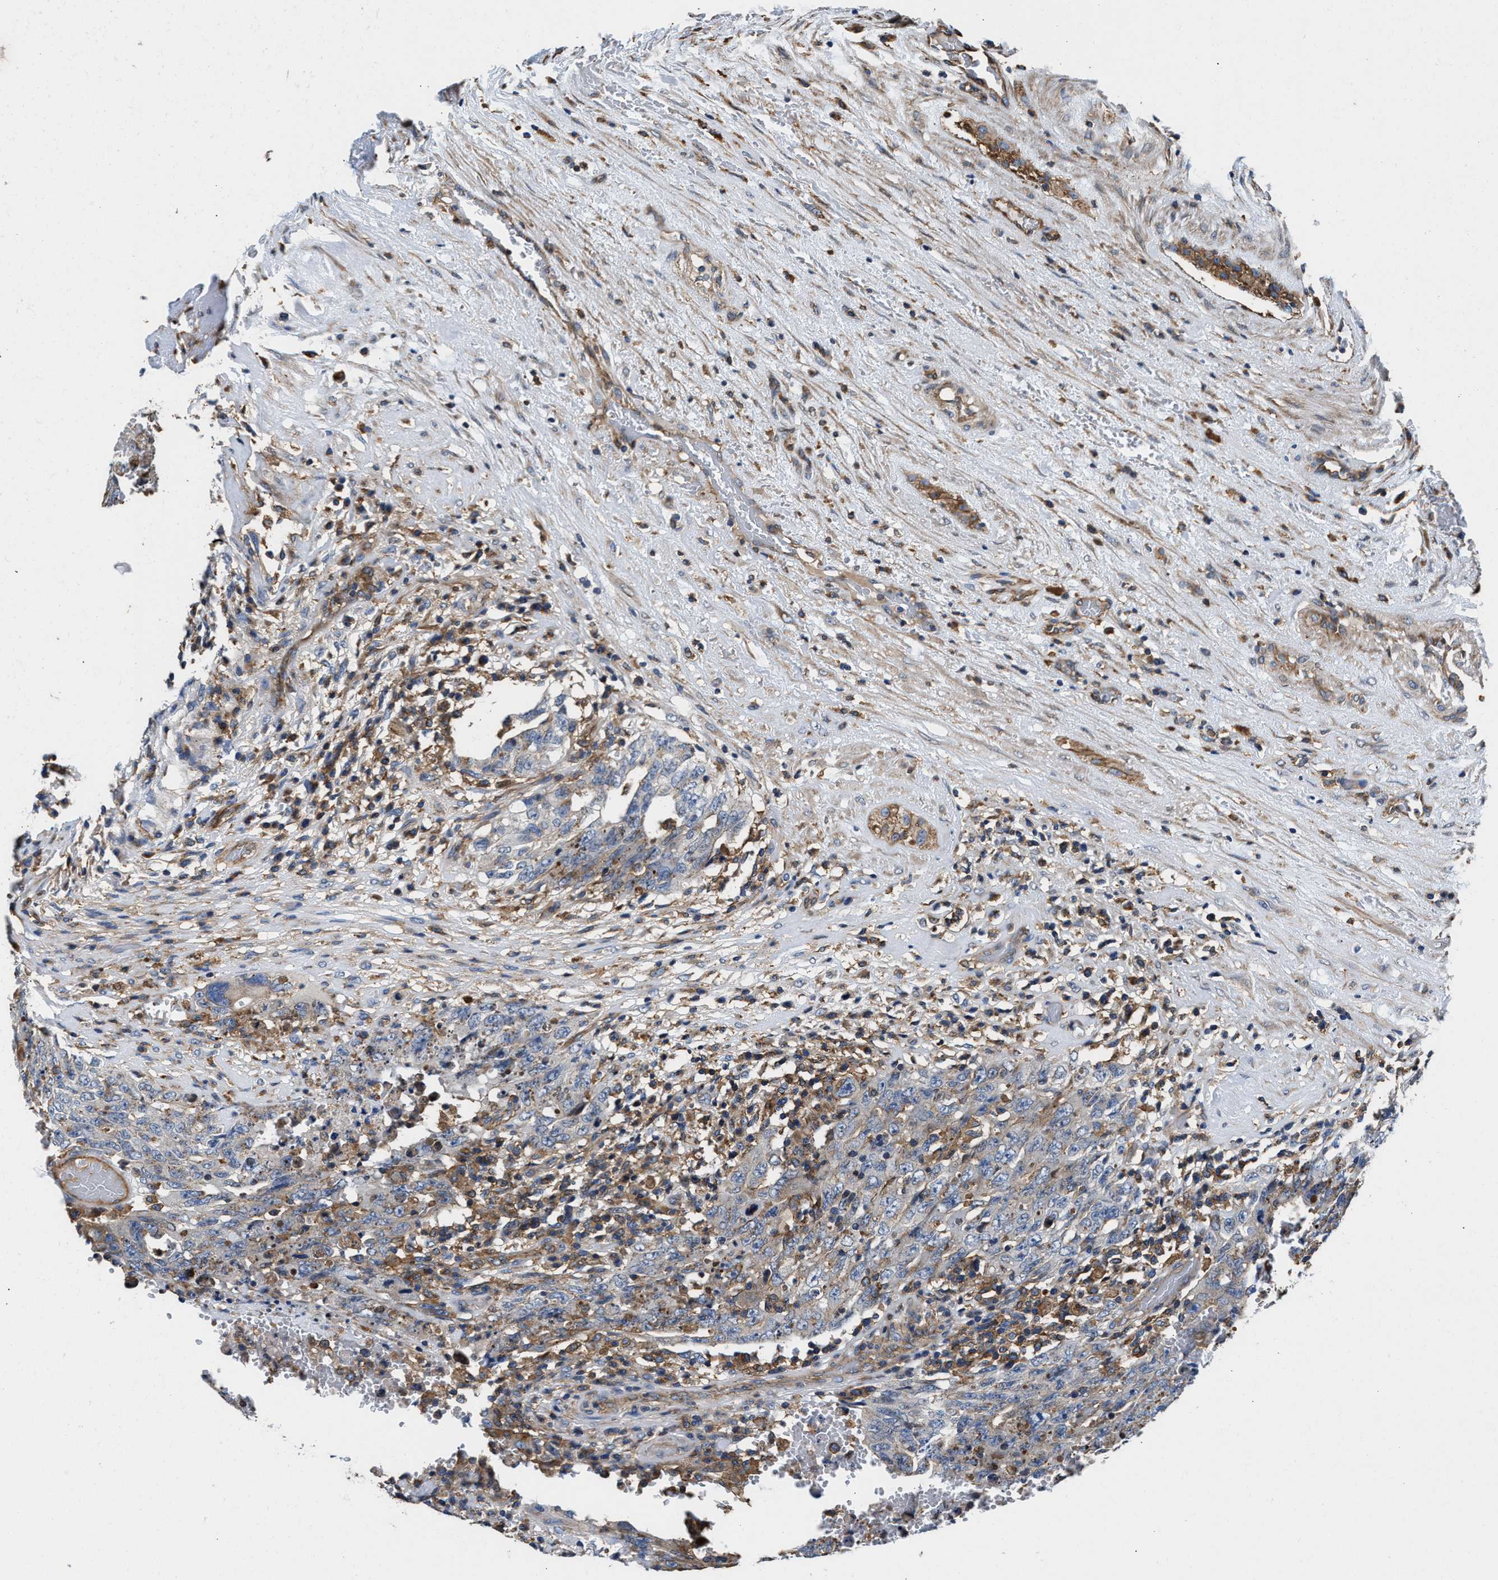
{"staining": {"intensity": "negative", "quantity": "none", "location": "none"}, "tissue": "testis cancer", "cell_type": "Tumor cells", "image_type": "cancer", "snomed": [{"axis": "morphology", "description": "Carcinoma, Embryonal, NOS"}, {"axis": "topography", "description": "Testis"}], "caption": "IHC micrograph of neoplastic tissue: human testis embryonal carcinoma stained with DAB shows no significant protein staining in tumor cells. The staining was performed using DAB (3,3'-diaminobenzidine) to visualize the protein expression in brown, while the nuclei were stained in blue with hematoxylin (Magnification: 20x).", "gene": "PPP1R9B", "patient": {"sex": "male", "age": 26}}